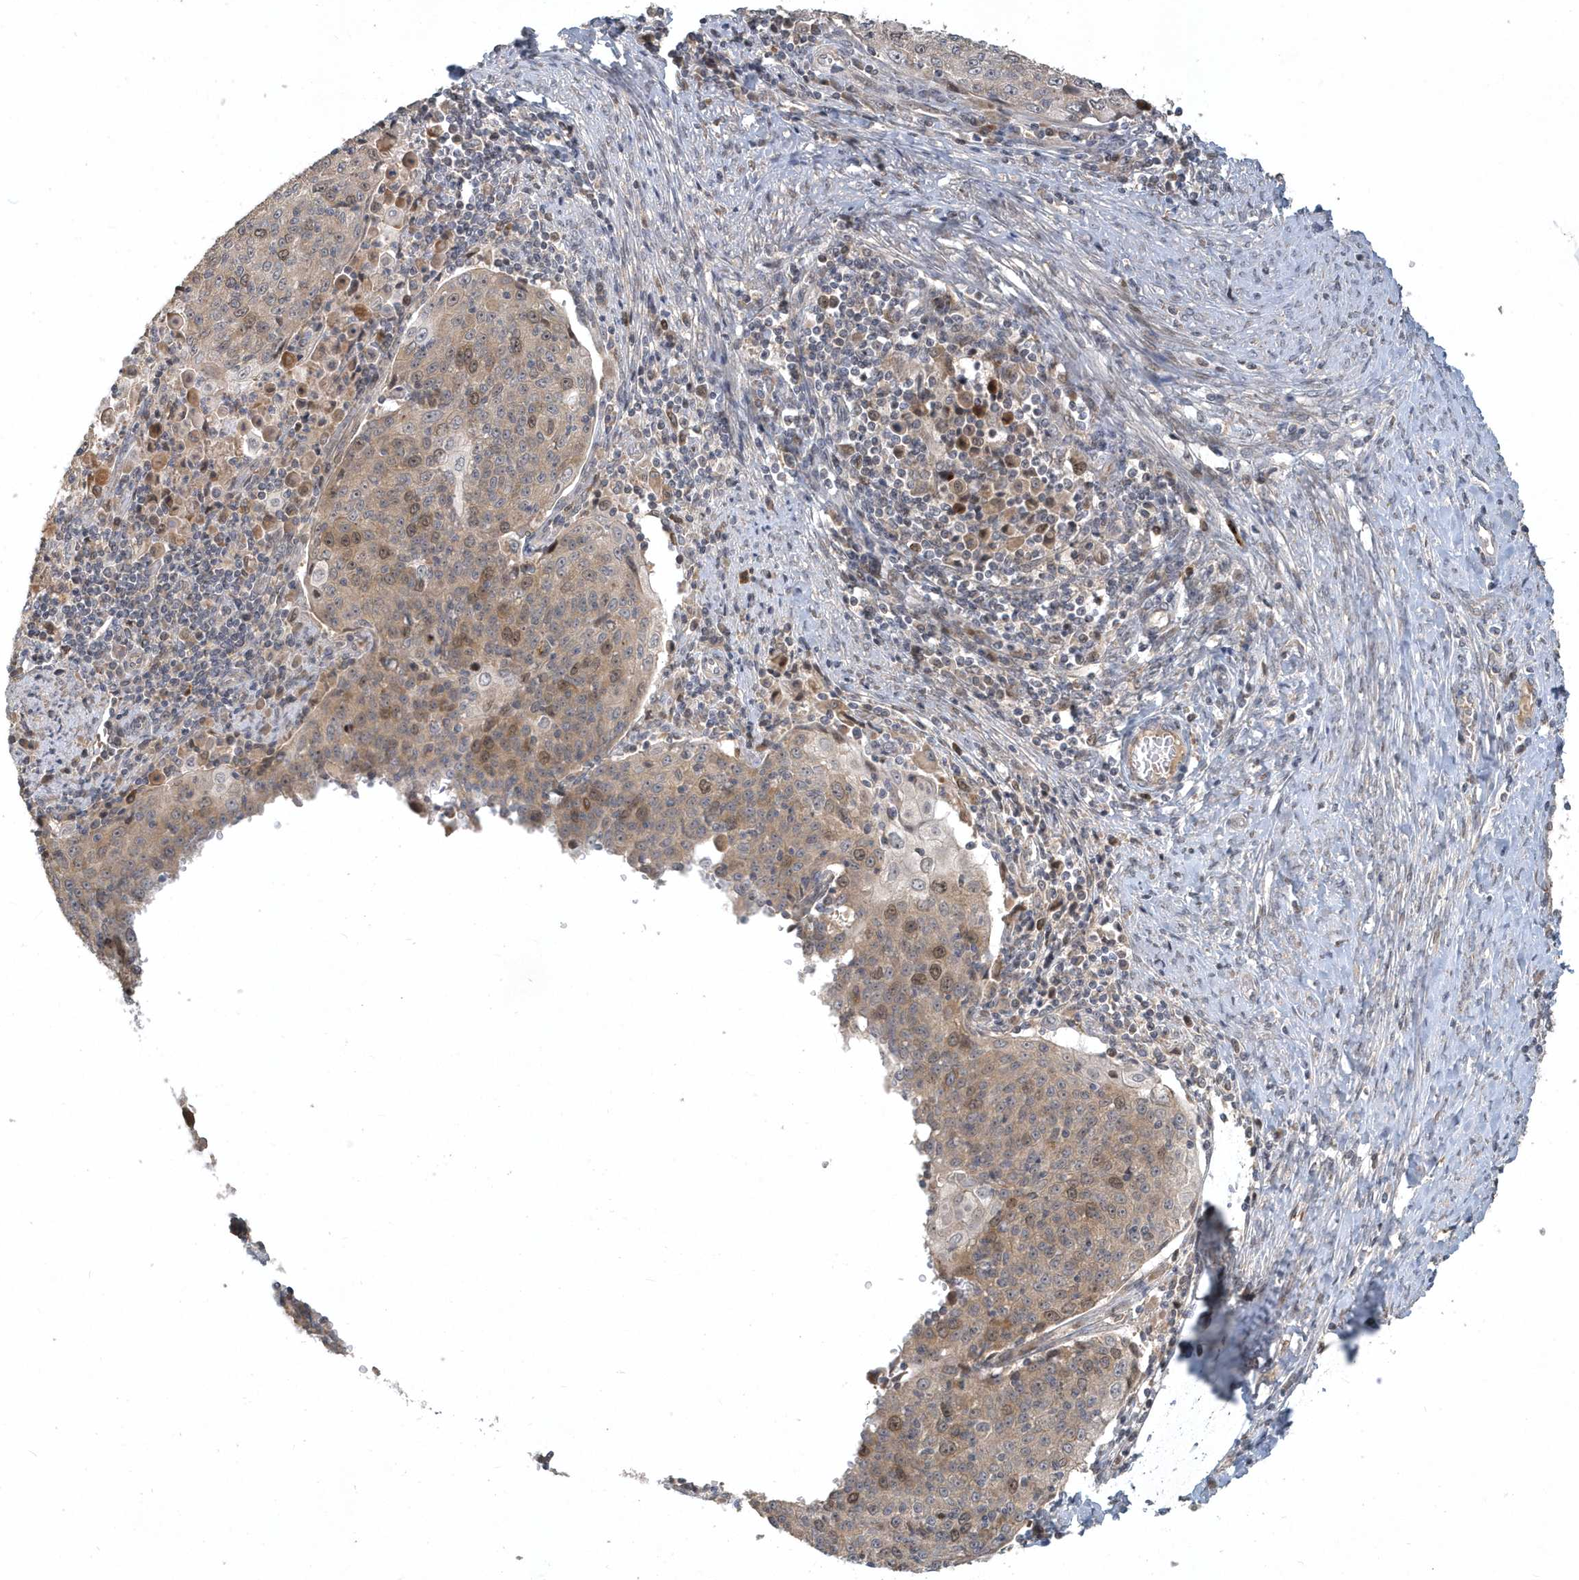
{"staining": {"intensity": "moderate", "quantity": "<25%", "location": "cytoplasmic/membranous,nuclear"}, "tissue": "cervical cancer", "cell_type": "Tumor cells", "image_type": "cancer", "snomed": [{"axis": "morphology", "description": "Squamous cell carcinoma, NOS"}, {"axis": "topography", "description": "Cervix"}], "caption": "Human cervical cancer (squamous cell carcinoma) stained with a protein marker reveals moderate staining in tumor cells.", "gene": "TRAIP", "patient": {"sex": "female", "age": 48}}